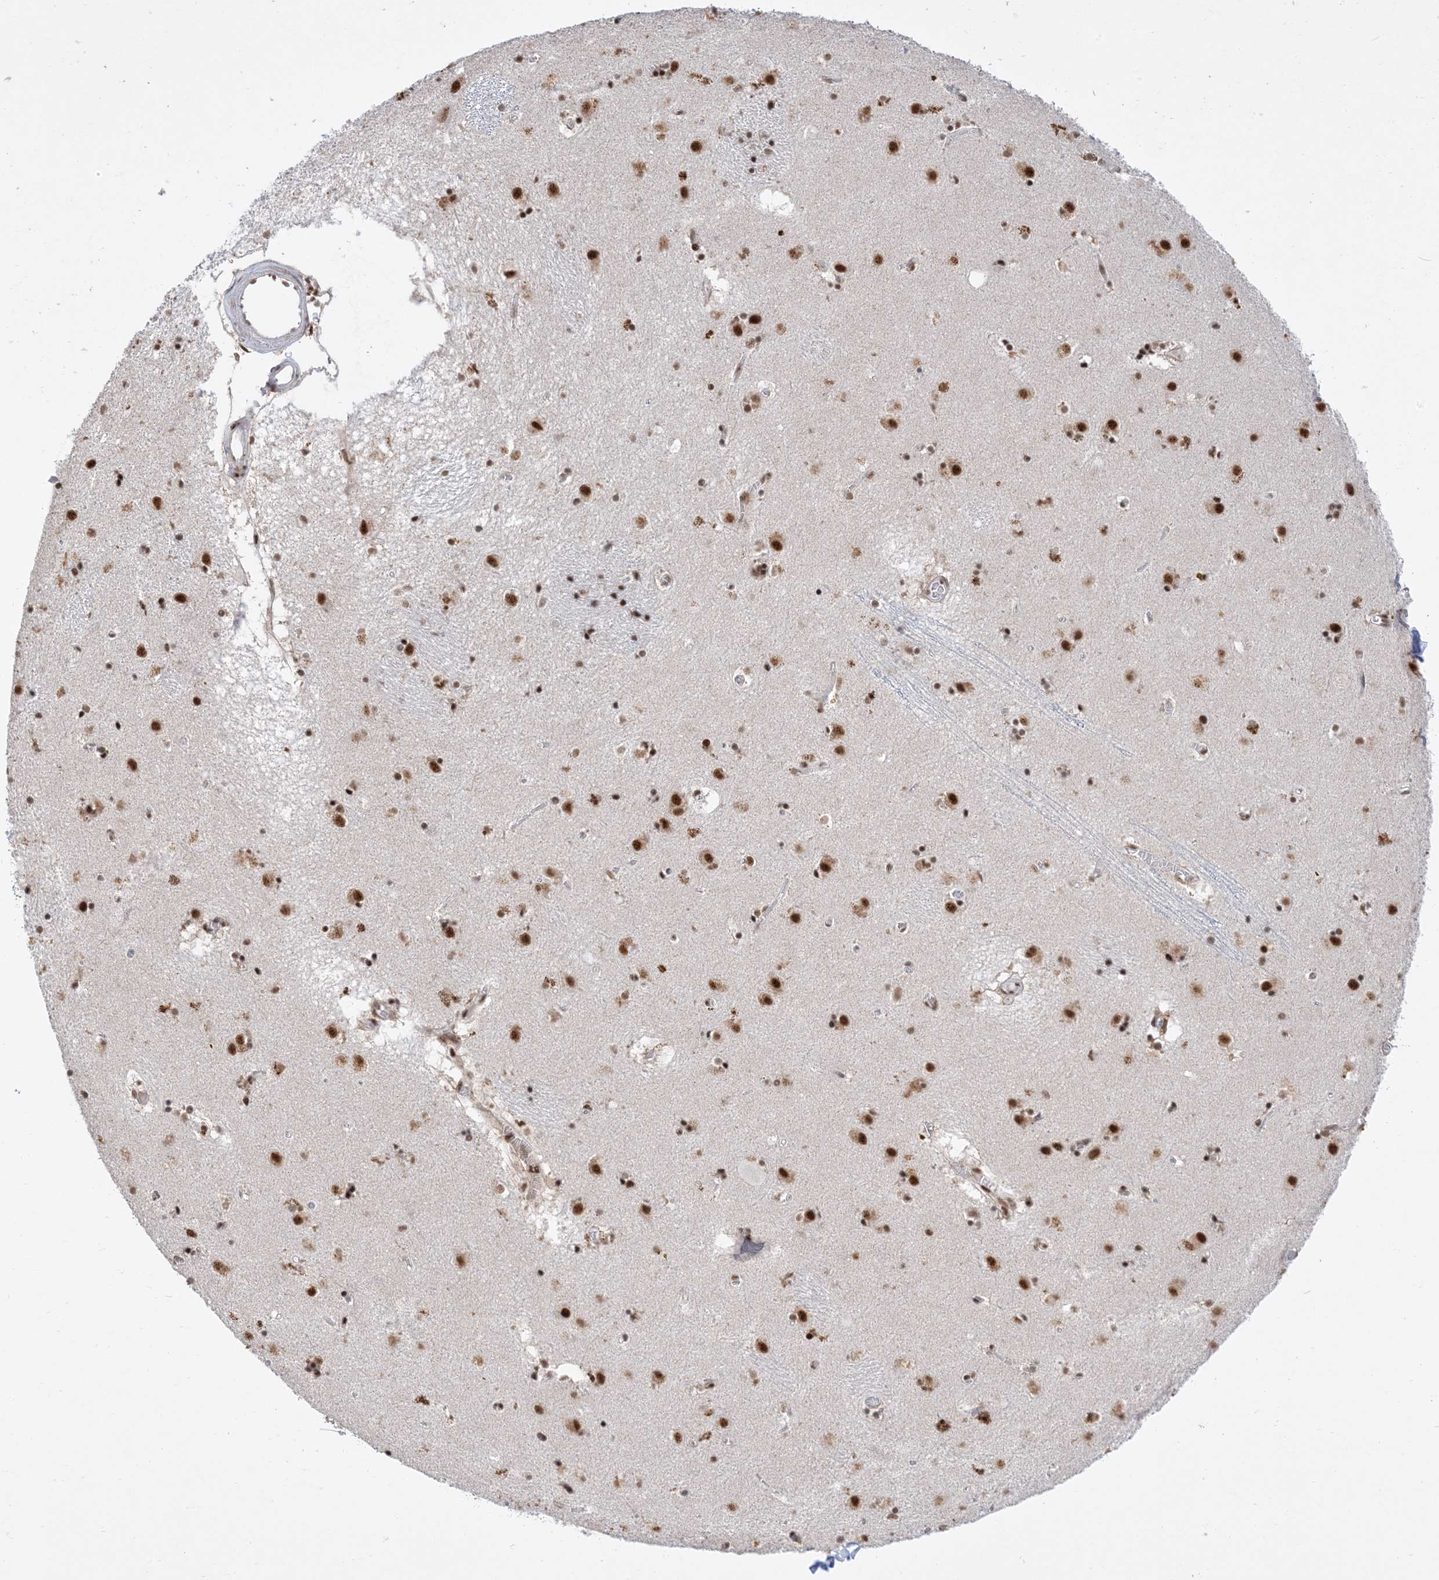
{"staining": {"intensity": "strong", "quantity": "25%-75%", "location": "nuclear"}, "tissue": "caudate", "cell_type": "Glial cells", "image_type": "normal", "snomed": [{"axis": "morphology", "description": "Normal tissue, NOS"}, {"axis": "topography", "description": "Lateral ventricle wall"}], "caption": "DAB (3,3'-diaminobenzidine) immunohistochemical staining of normal human caudate shows strong nuclear protein staining in about 25%-75% of glial cells. The staining is performed using DAB brown chromogen to label protein expression. The nuclei are counter-stained blue using hematoxylin.", "gene": "SF3A3", "patient": {"sex": "male", "age": 70}}